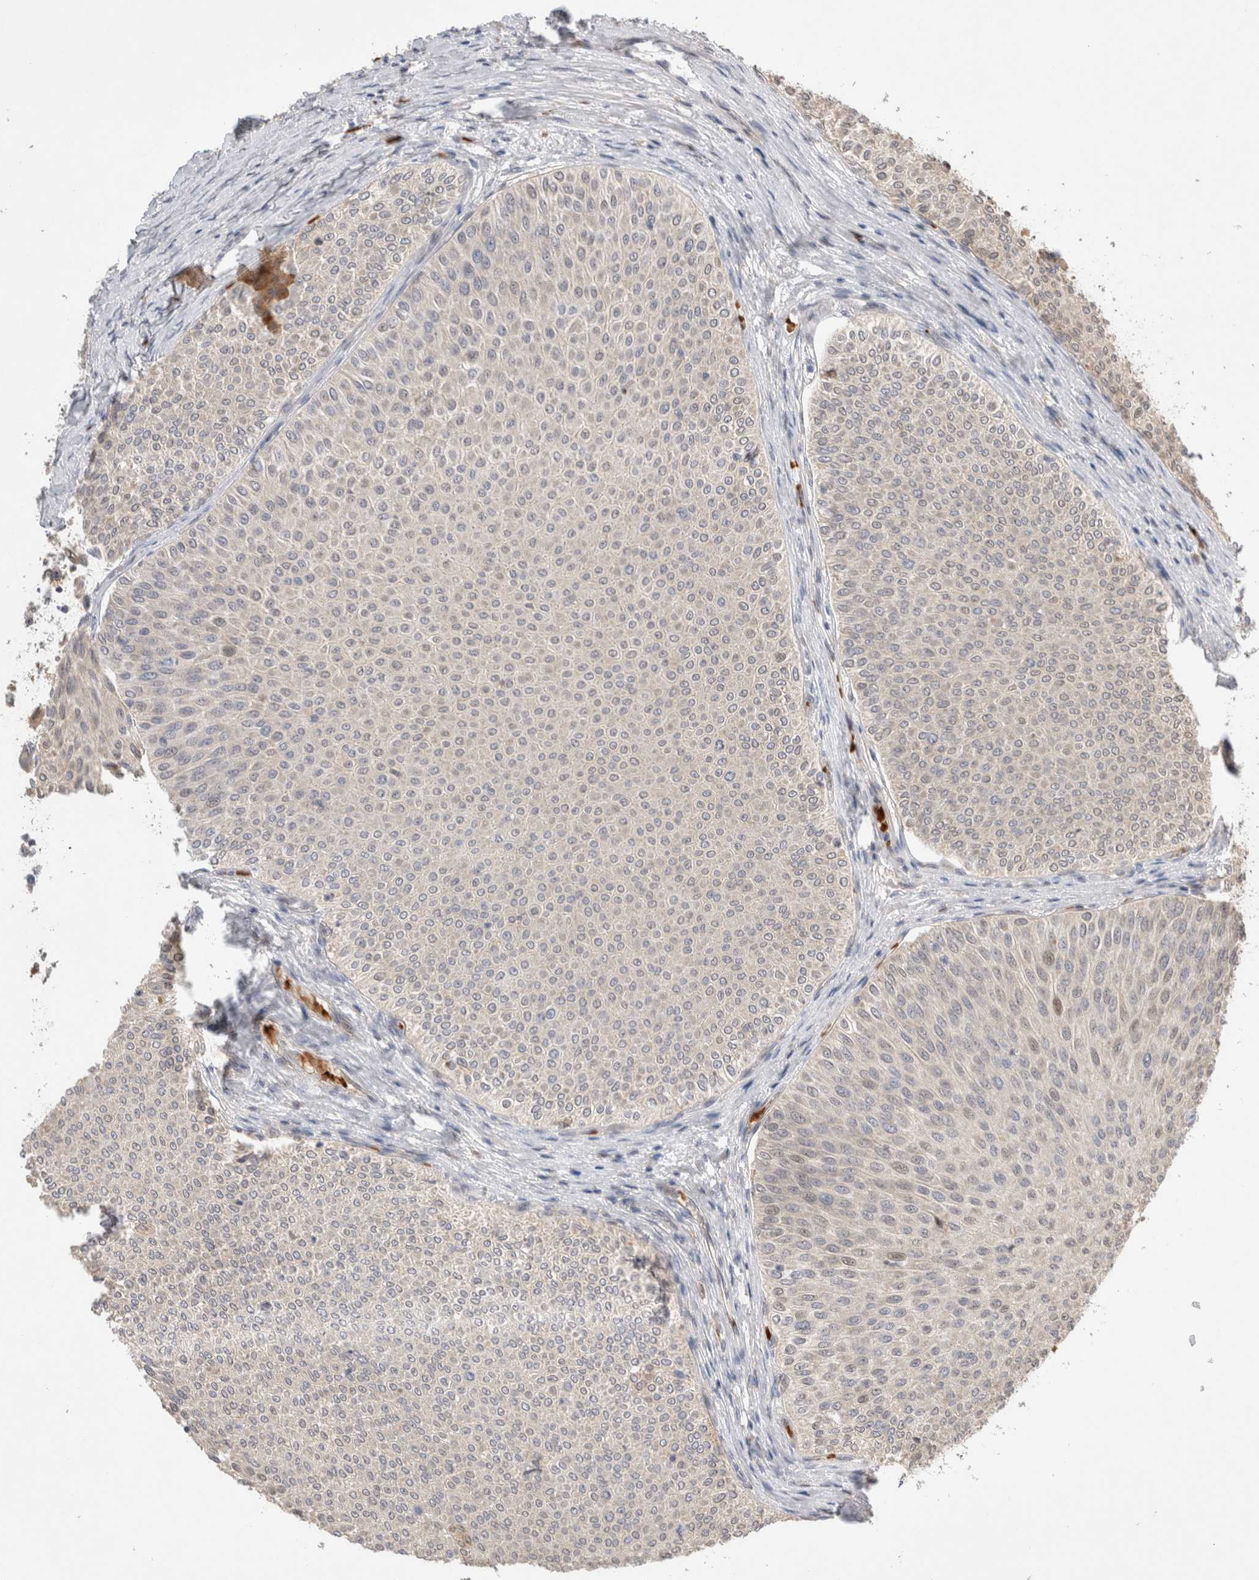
{"staining": {"intensity": "negative", "quantity": "none", "location": "none"}, "tissue": "urothelial cancer", "cell_type": "Tumor cells", "image_type": "cancer", "snomed": [{"axis": "morphology", "description": "Urothelial carcinoma, Low grade"}, {"axis": "topography", "description": "Urinary bladder"}], "caption": "Tumor cells show no significant positivity in urothelial carcinoma (low-grade).", "gene": "OTUD6B", "patient": {"sex": "male", "age": 78}}